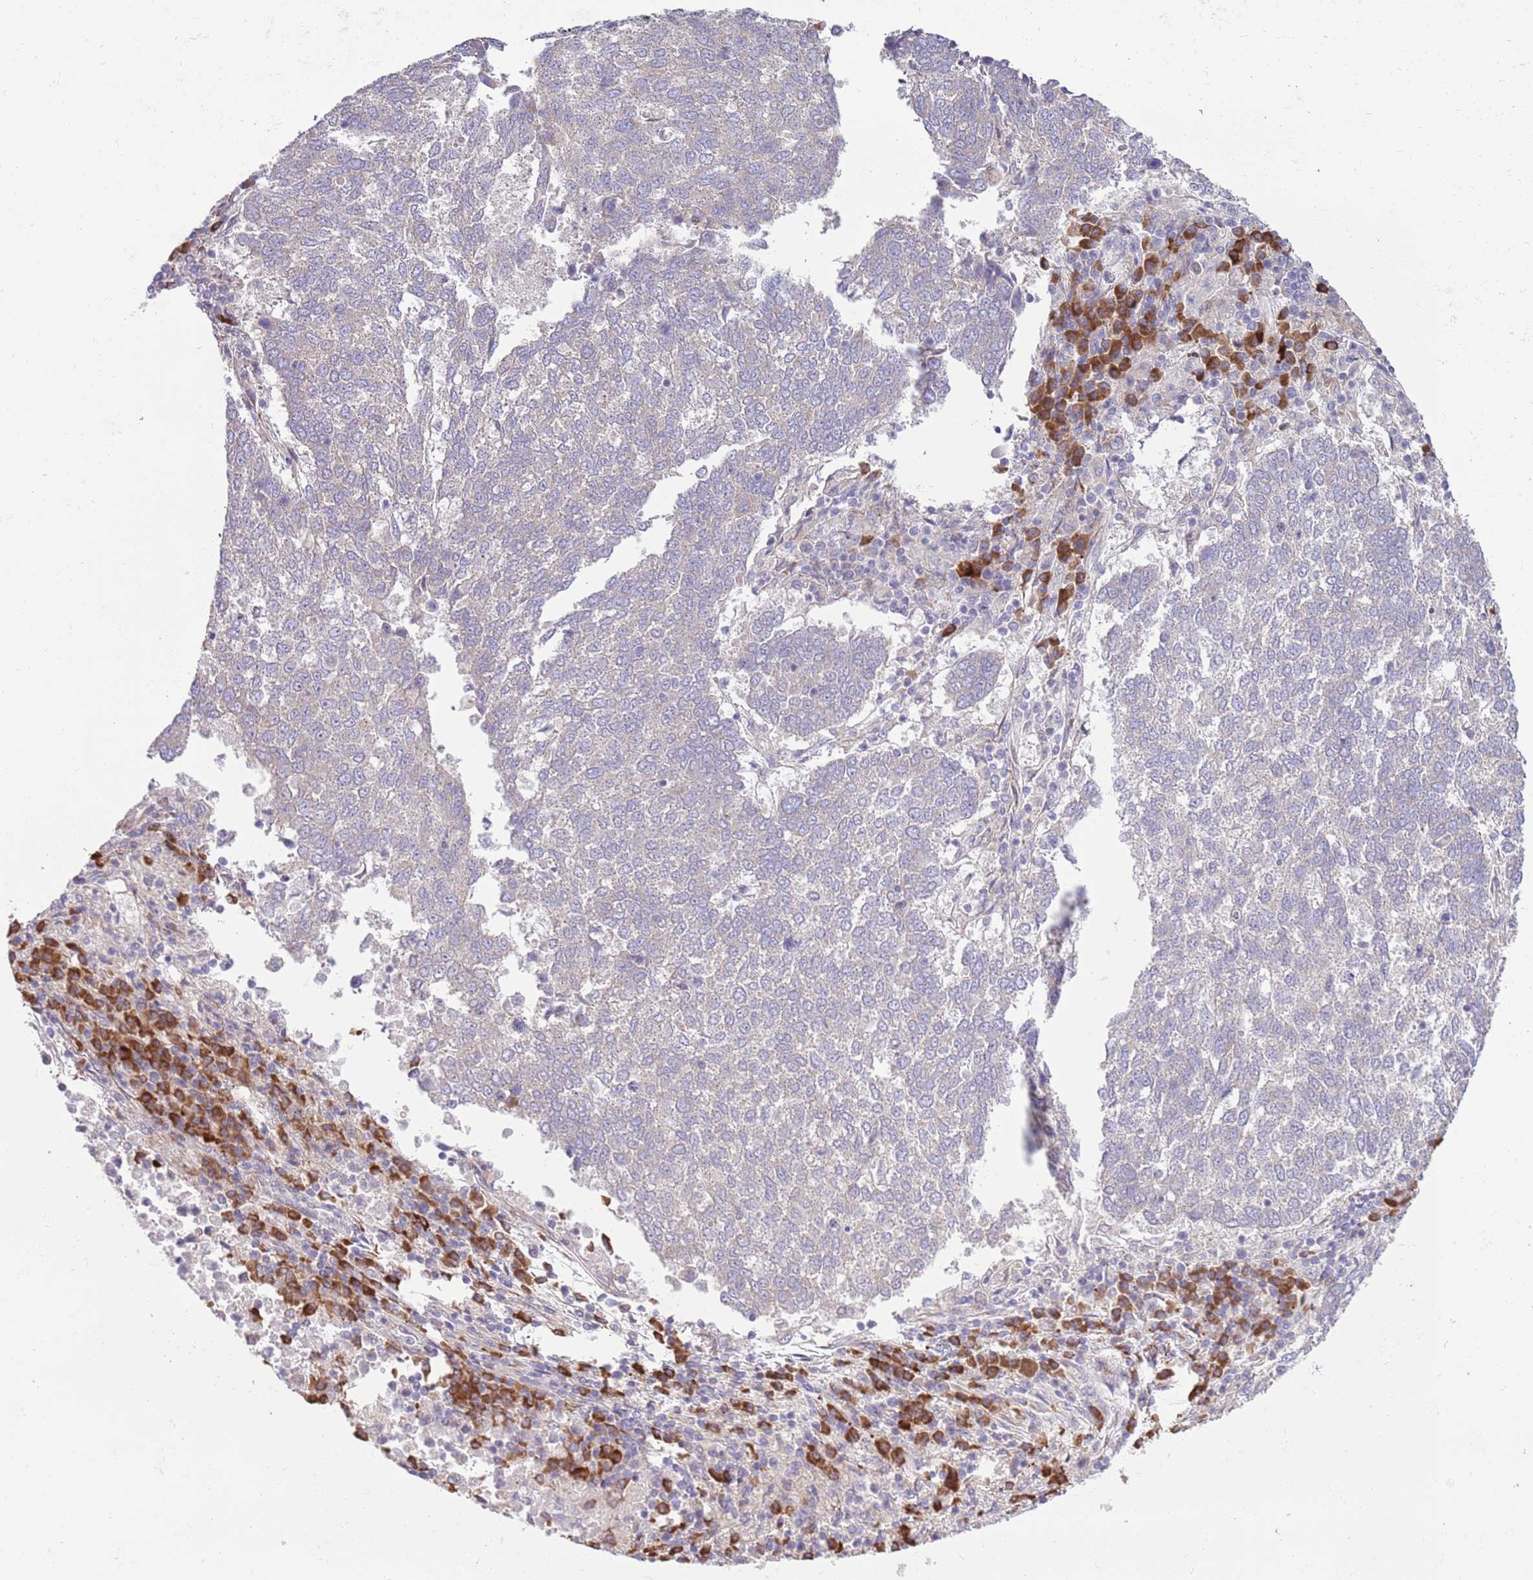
{"staining": {"intensity": "negative", "quantity": "none", "location": "none"}, "tissue": "lung cancer", "cell_type": "Tumor cells", "image_type": "cancer", "snomed": [{"axis": "morphology", "description": "Squamous cell carcinoma, NOS"}, {"axis": "topography", "description": "Lung"}], "caption": "Immunohistochemistry (IHC) photomicrograph of neoplastic tissue: human squamous cell carcinoma (lung) stained with DAB reveals no significant protein expression in tumor cells.", "gene": "DAND5", "patient": {"sex": "male", "age": 73}}